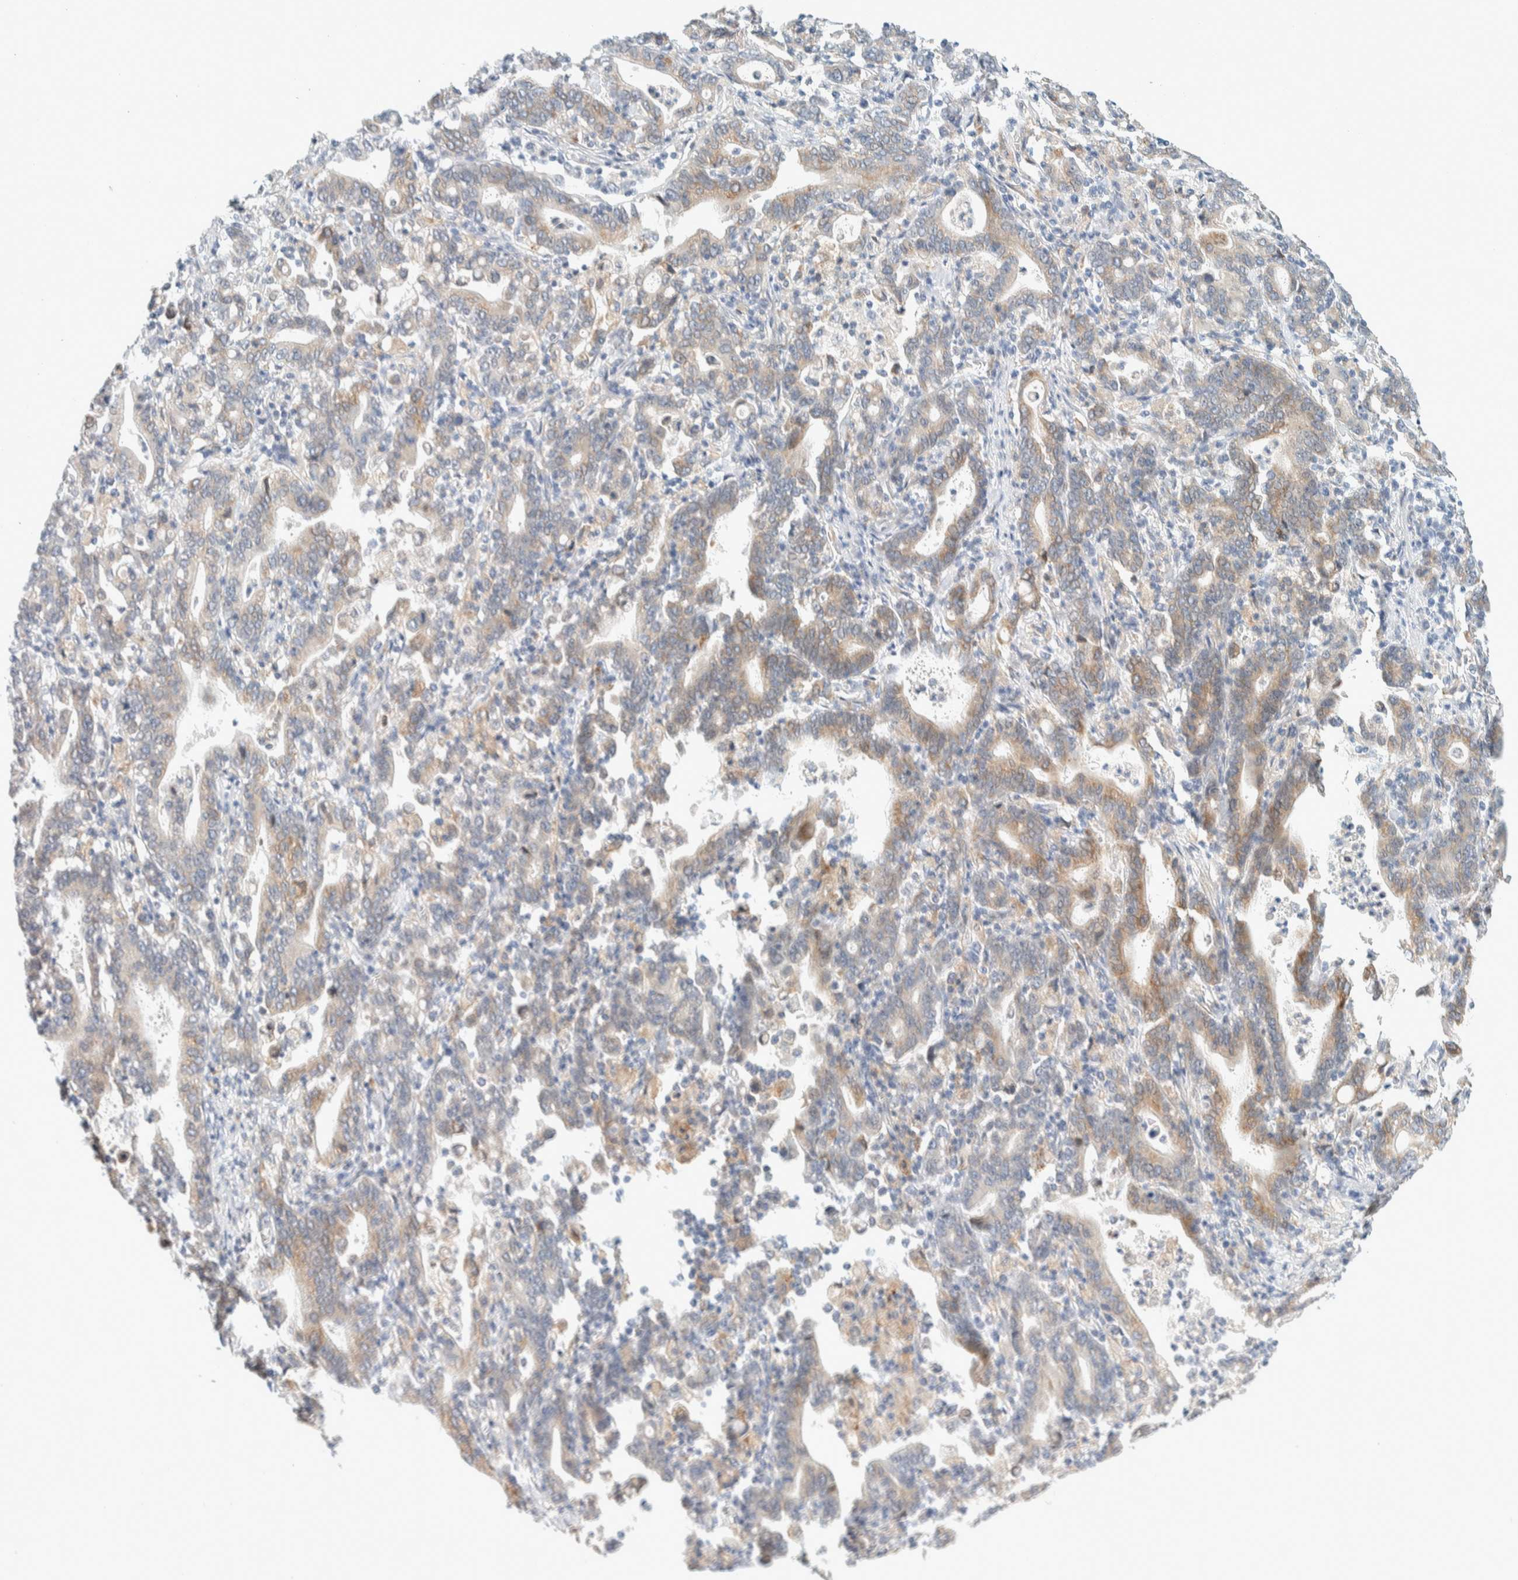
{"staining": {"intensity": "weak", "quantity": "25%-75%", "location": "cytoplasmic/membranous"}, "tissue": "stomach cancer", "cell_type": "Tumor cells", "image_type": "cancer", "snomed": [{"axis": "morphology", "description": "Adenocarcinoma, NOS"}, {"axis": "topography", "description": "Stomach, upper"}], "caption": "High-magnification brightfield microscopy of stomach cancer stained with DAB (brown) and counterstained with hematoxylin (blue). tumor cells exhibit weak cytoplasmic/membranous staining is identified in approximately25%-75% of cells. (IHC, brightfield microscopy, high magnification).", "gene": "SUMF2", "patient": {"sex": "male", "age": 69}}